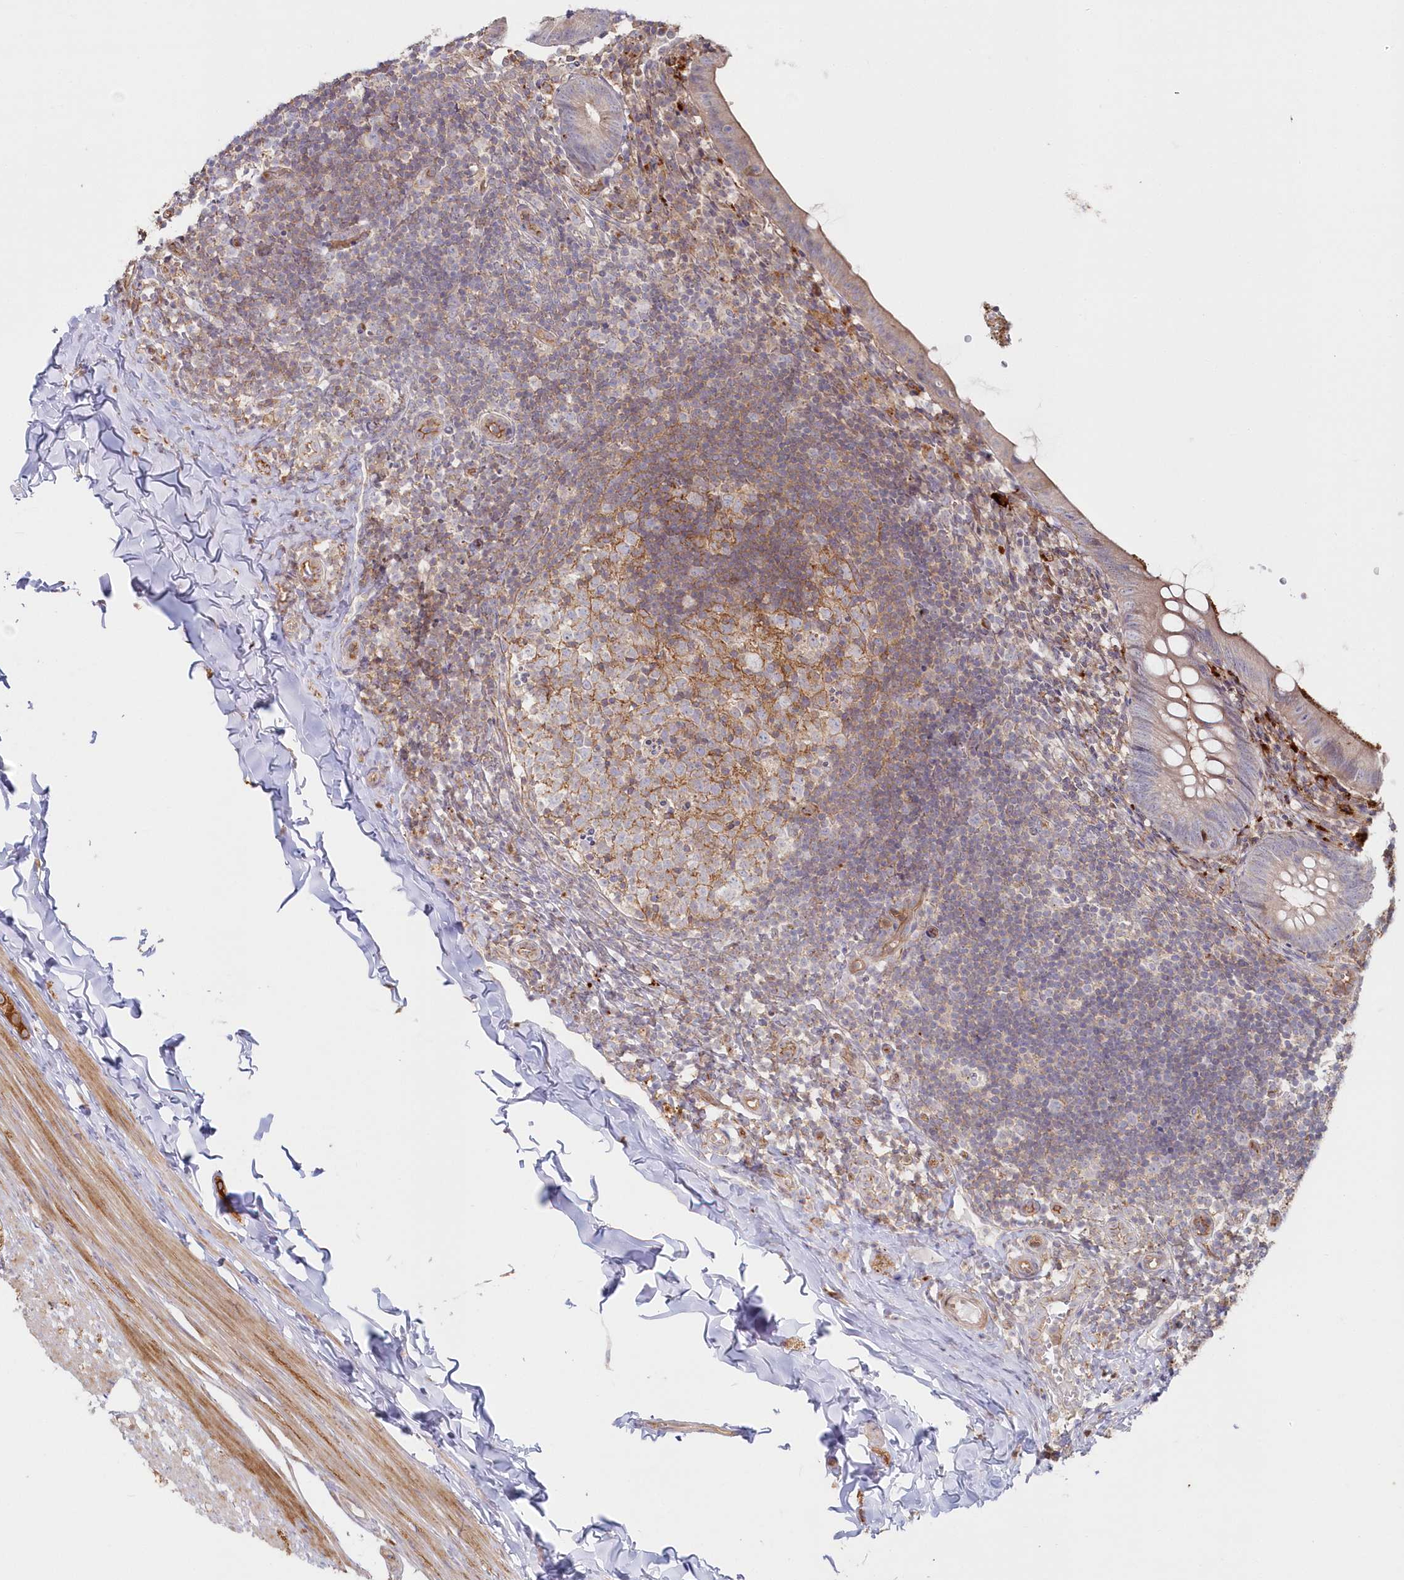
{"staining": {"intensity": "weak", "quantity": "25%-75%", "location": "cytoplasmic/membranous"}, "tissue": "appendix", "cell_type": "Glandular cells", "image_type": "normal", "snomed": [{"axis": "morphology", "description": "Normal tissue, NOS"}, {"axis": "topography", "description": "Appendix"}], "caption": "IHC (DAB (3,3'-diaminobenzidine)) staining of unremarkable human appendix shows weak cytoplasmic/membranous protein staining in about 25%-75% of glandular cells.", "gene": "GBE1", "patient": {"sex": "male", "age": 8}}